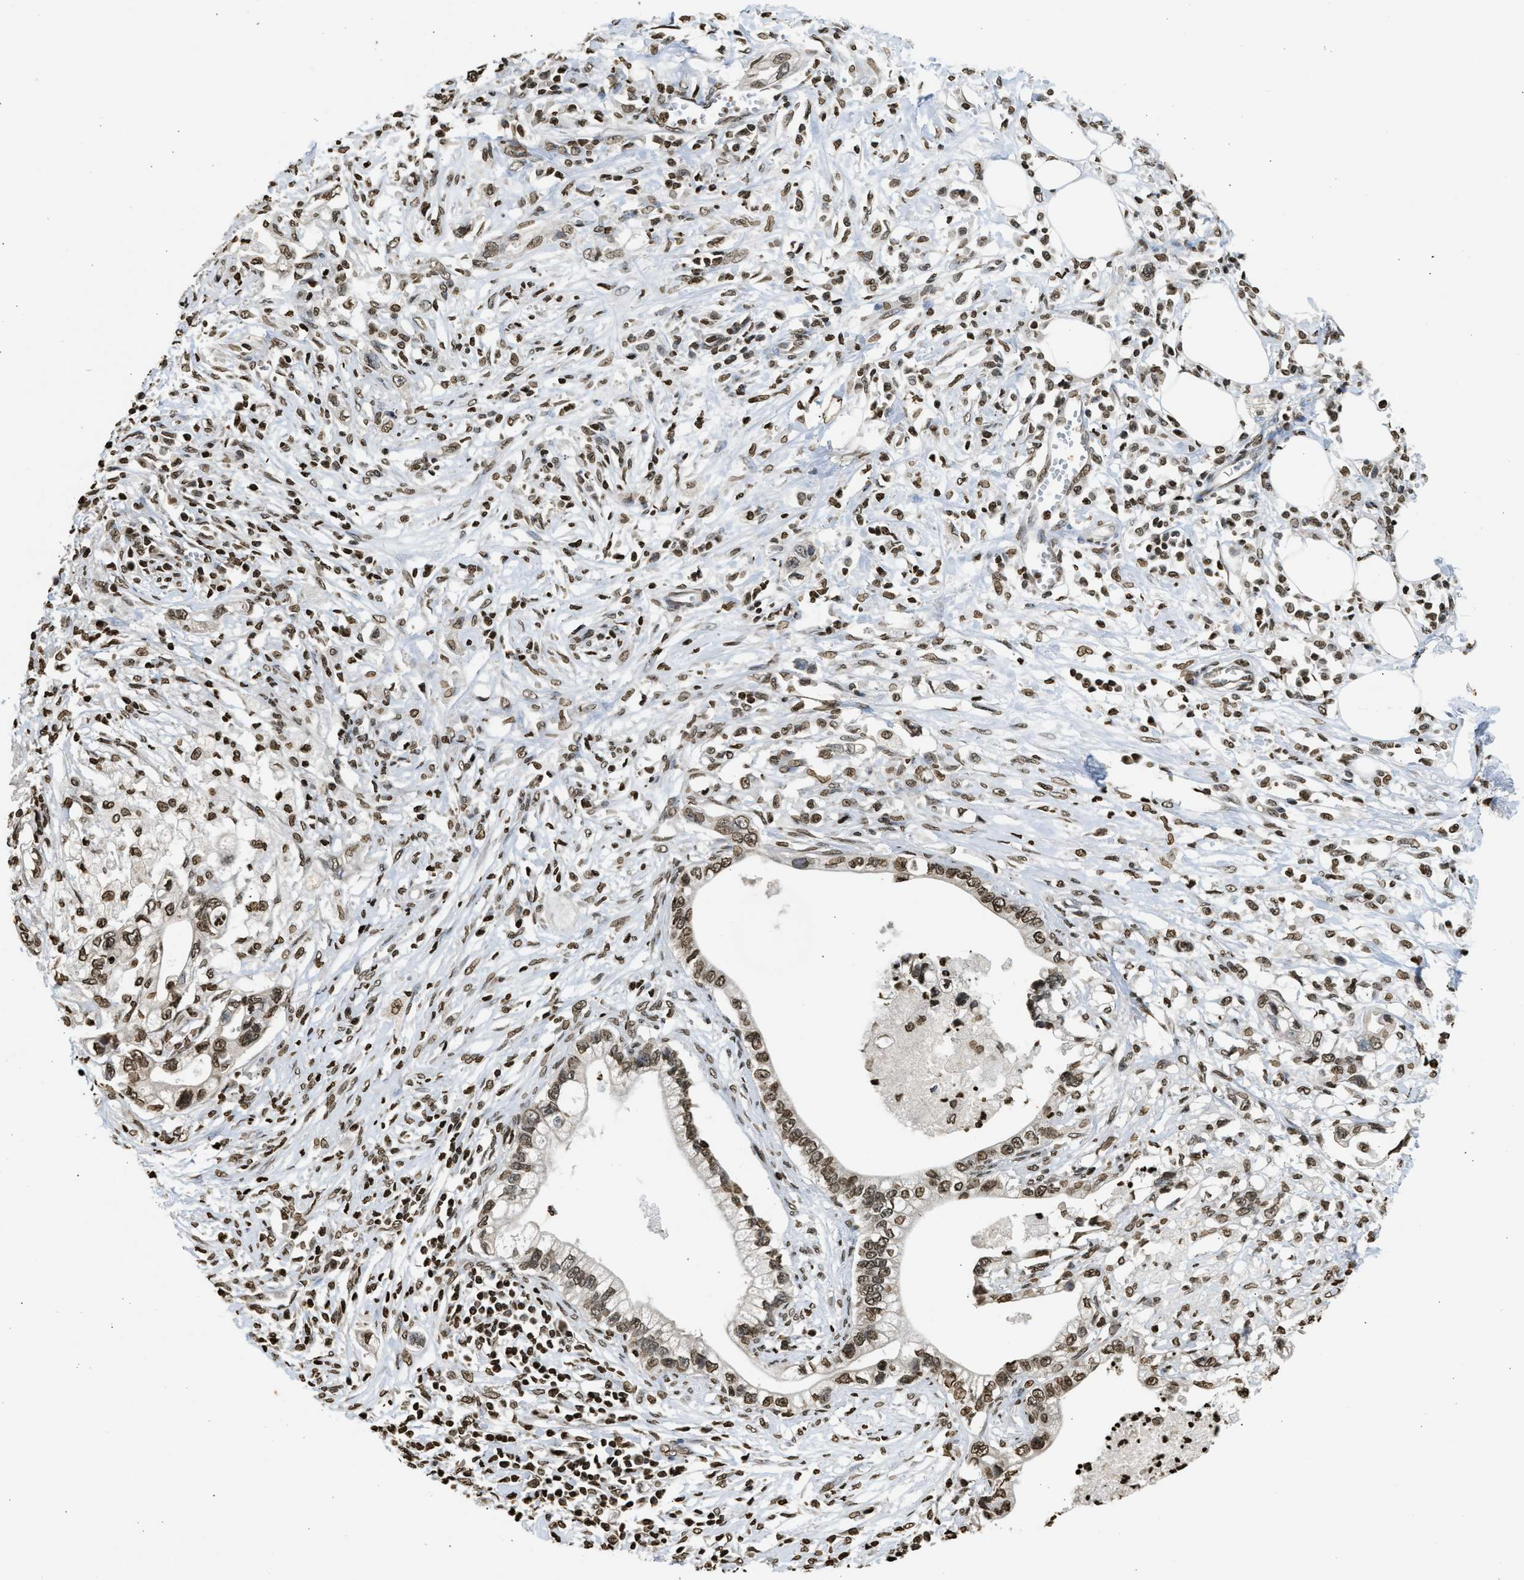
{"staining": {"intensity": "moderate", "quantity": ">75%", "location": "nuclear"}, "tissue": "pancreatic cancer", "cell_type": "Tumor cells", "image_type": "cancer", "snomed": [{"axis": "morphology", "description": "Adenocarcinoma, NOS"}, {"axis": "topography", "description": "Pancreas"}], "caption": "A high-resolution histopathology image shows immunohistochemistry staining of adenocarcinoma (pancreatic), which reveals moderate nuclear staining in approximately >75% of tumor cells.", "gene": "RRAGC", "patient": {"sex": "male", "age": 56}}